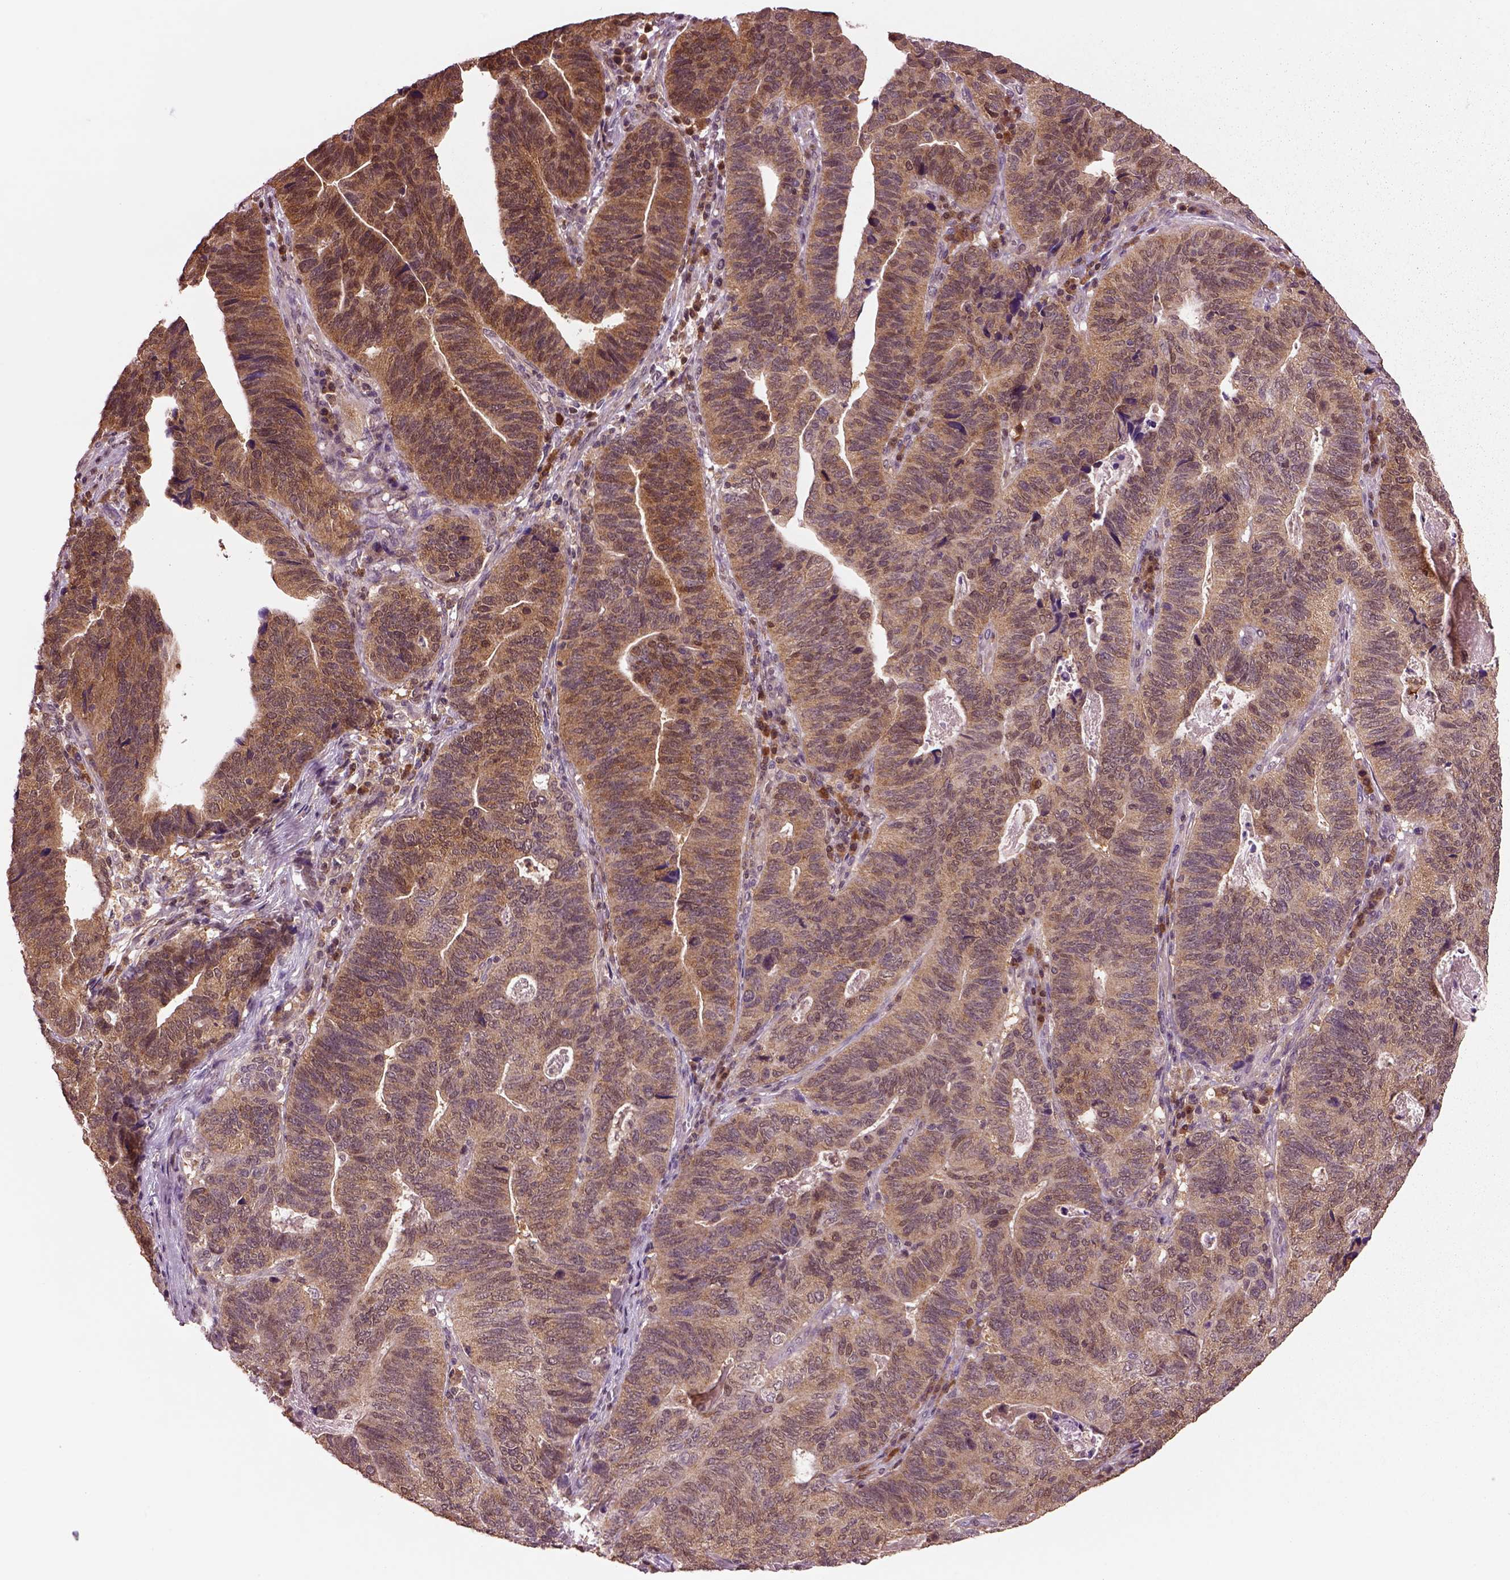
{"staining": {"intensity": "moderate", "quantity": ">75%", "location": "cytoplasmic/membranous"}, "tissue": "stomach cancer", "cell_type": "Tumor cells", "image_type": "cancer", "snomed": [{"axis": "morphology", "description": "Adenocarcinoma, NOS"}, {"axis": "topography", "description": "Stomach, upper"}], "caption": "Stomach cancer stained with IHC exhibits moderate cytoplasmic/membranous expression in about >75% of tumor cells.", "gene": "MDP1", "patient": {"sex": "female", "age": 67}}